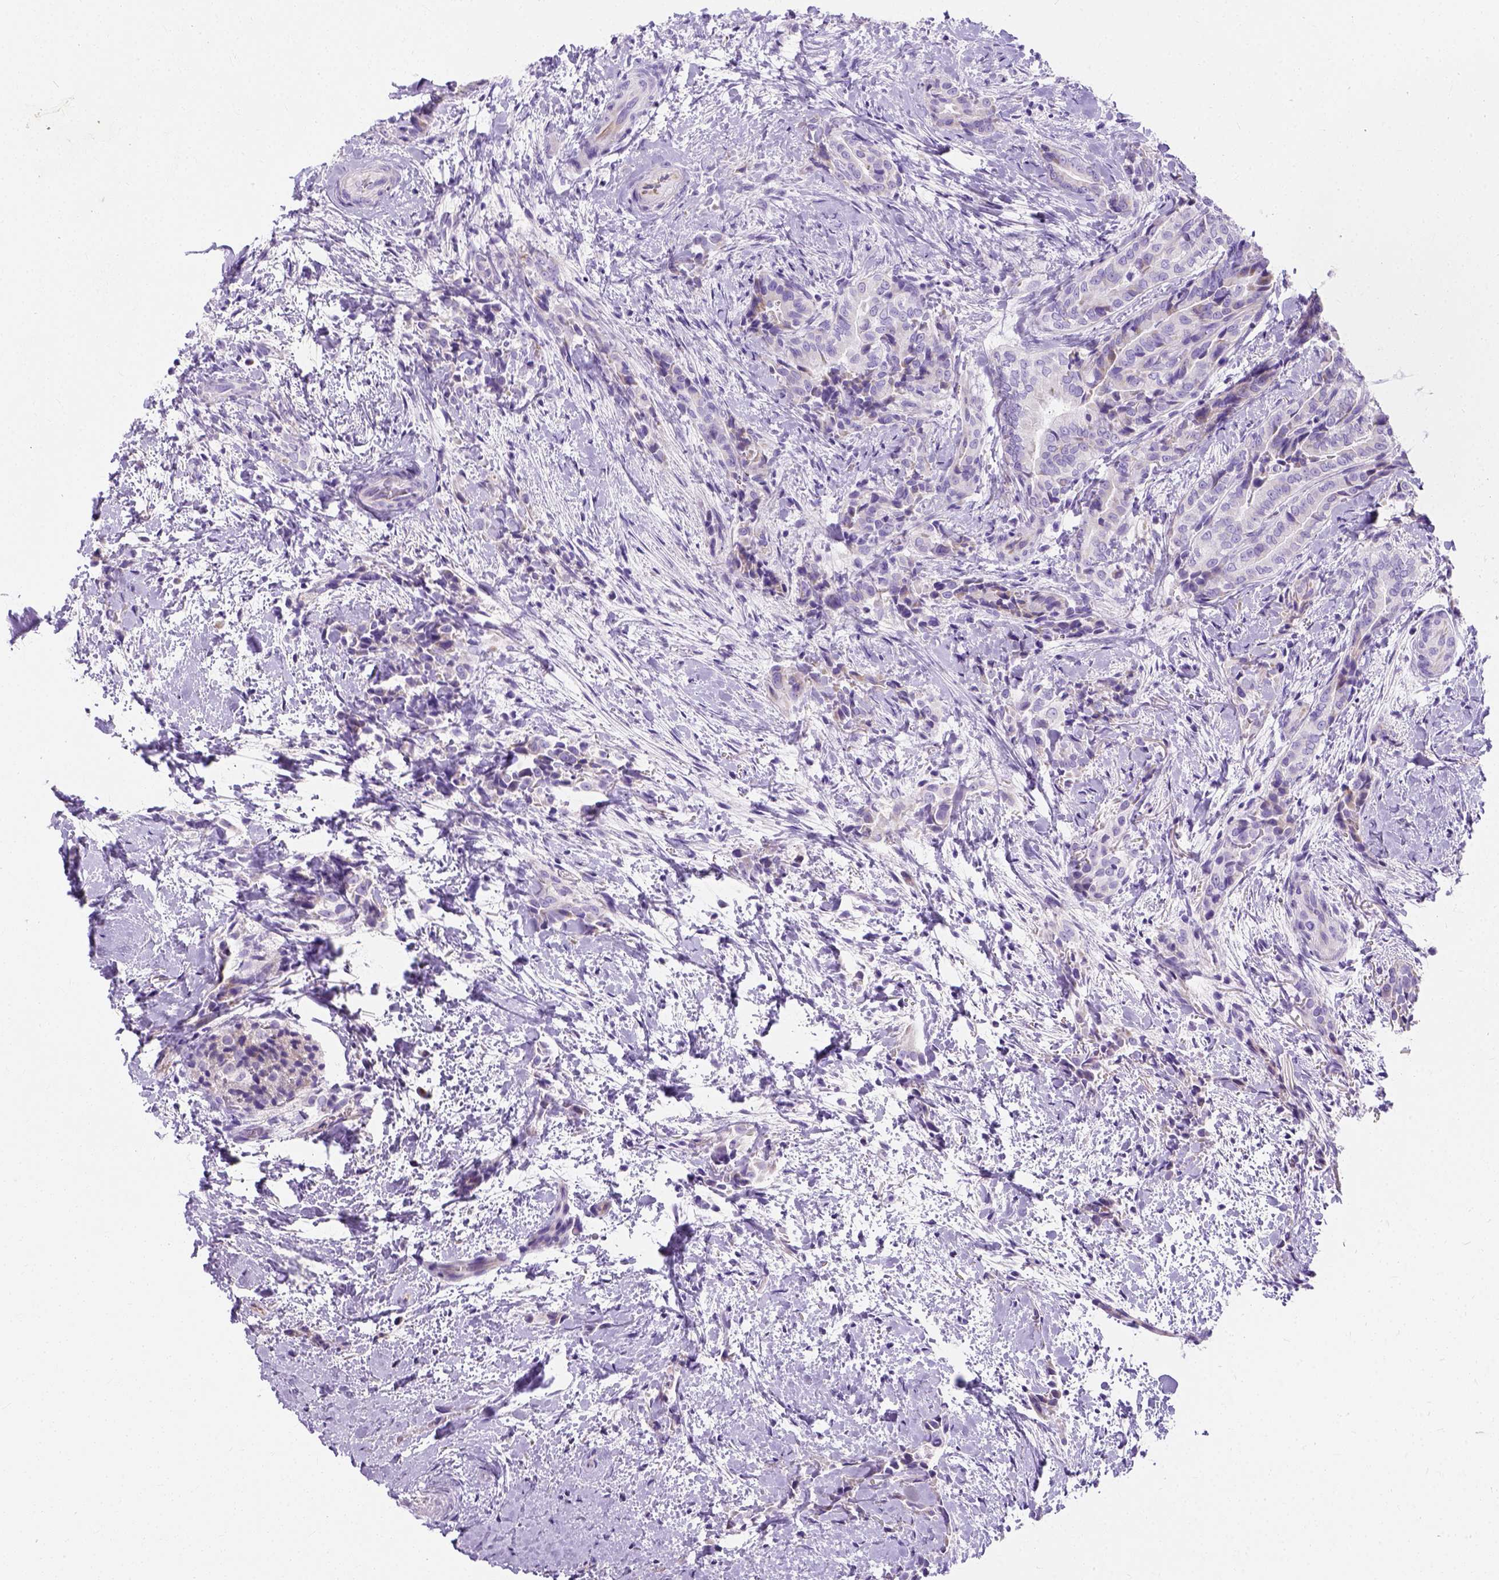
{"staining": {"intensity": "negative", "quantity": "none", "location": "none"}, "tissue": "thyroid cancer", "cell_type": "Tumor cells", "image_type": "cancer", "snomed": [{"axis": "morphology", "description": "Papillary adenocarcinoma, NOS"}, {"axis": "topography", "description": "Thyroid gland"}], "caption": "Tumor cells are negative for brown protein staining in papillary adenocarcinoma (thyroid).", "gene": "MYH15", "patient": {"sex": "male", "age": 61}}